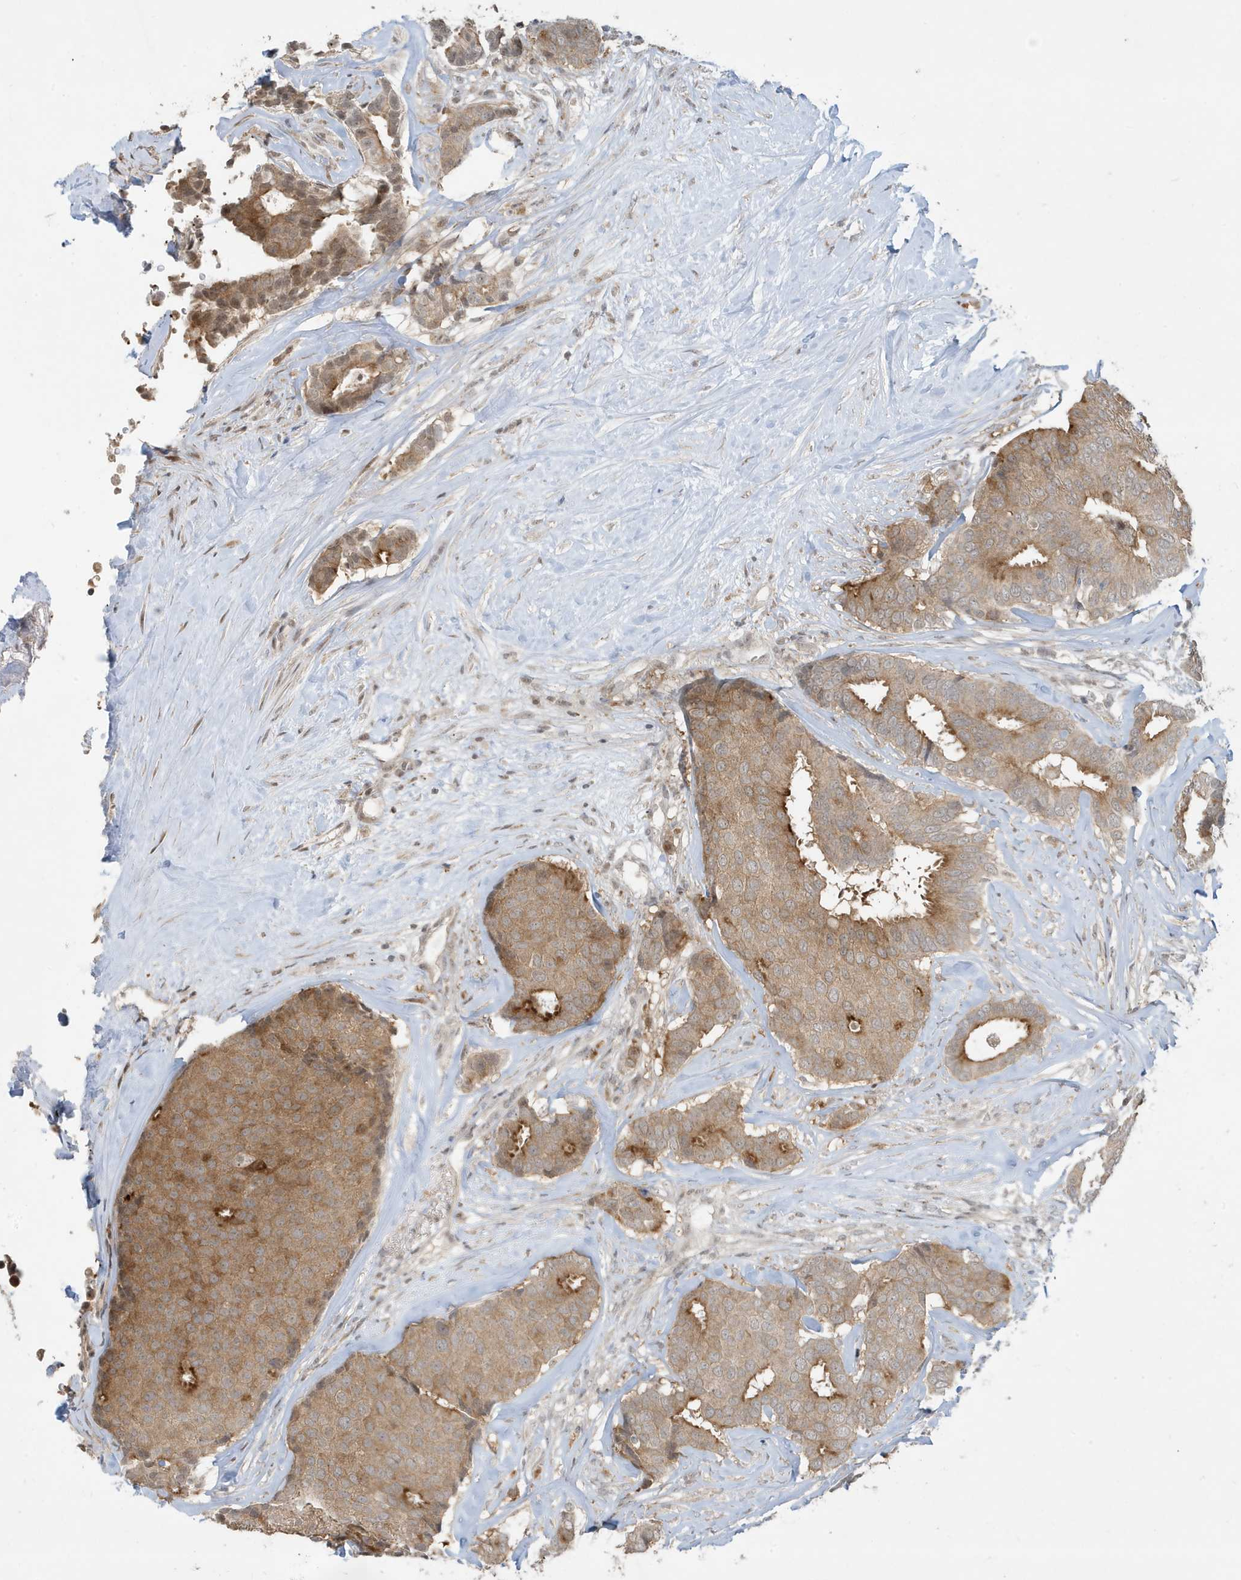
{"staining": {"intensity": "moderate", "quantity": ">75%", "location": "cytoplasmic/membranous"}, "tissue": "breast cancer", "cell_type": "Tumor cells", "image_type": "cancer", "snomed": [{"axis": "morphology", "description": "Duct carcinoma"}, {"axis": "topography", "description": "Breast"}], "caption": "This photomicrograph reveals immunohistochemistry (IHC) staining of human intraductal carcinoma (breast), with medium moderate cytoplasmic/membranous staining in about >75% of tumor cells.", "gene": "PRRT3", "patient": {"sex": "female", "age": 75}}